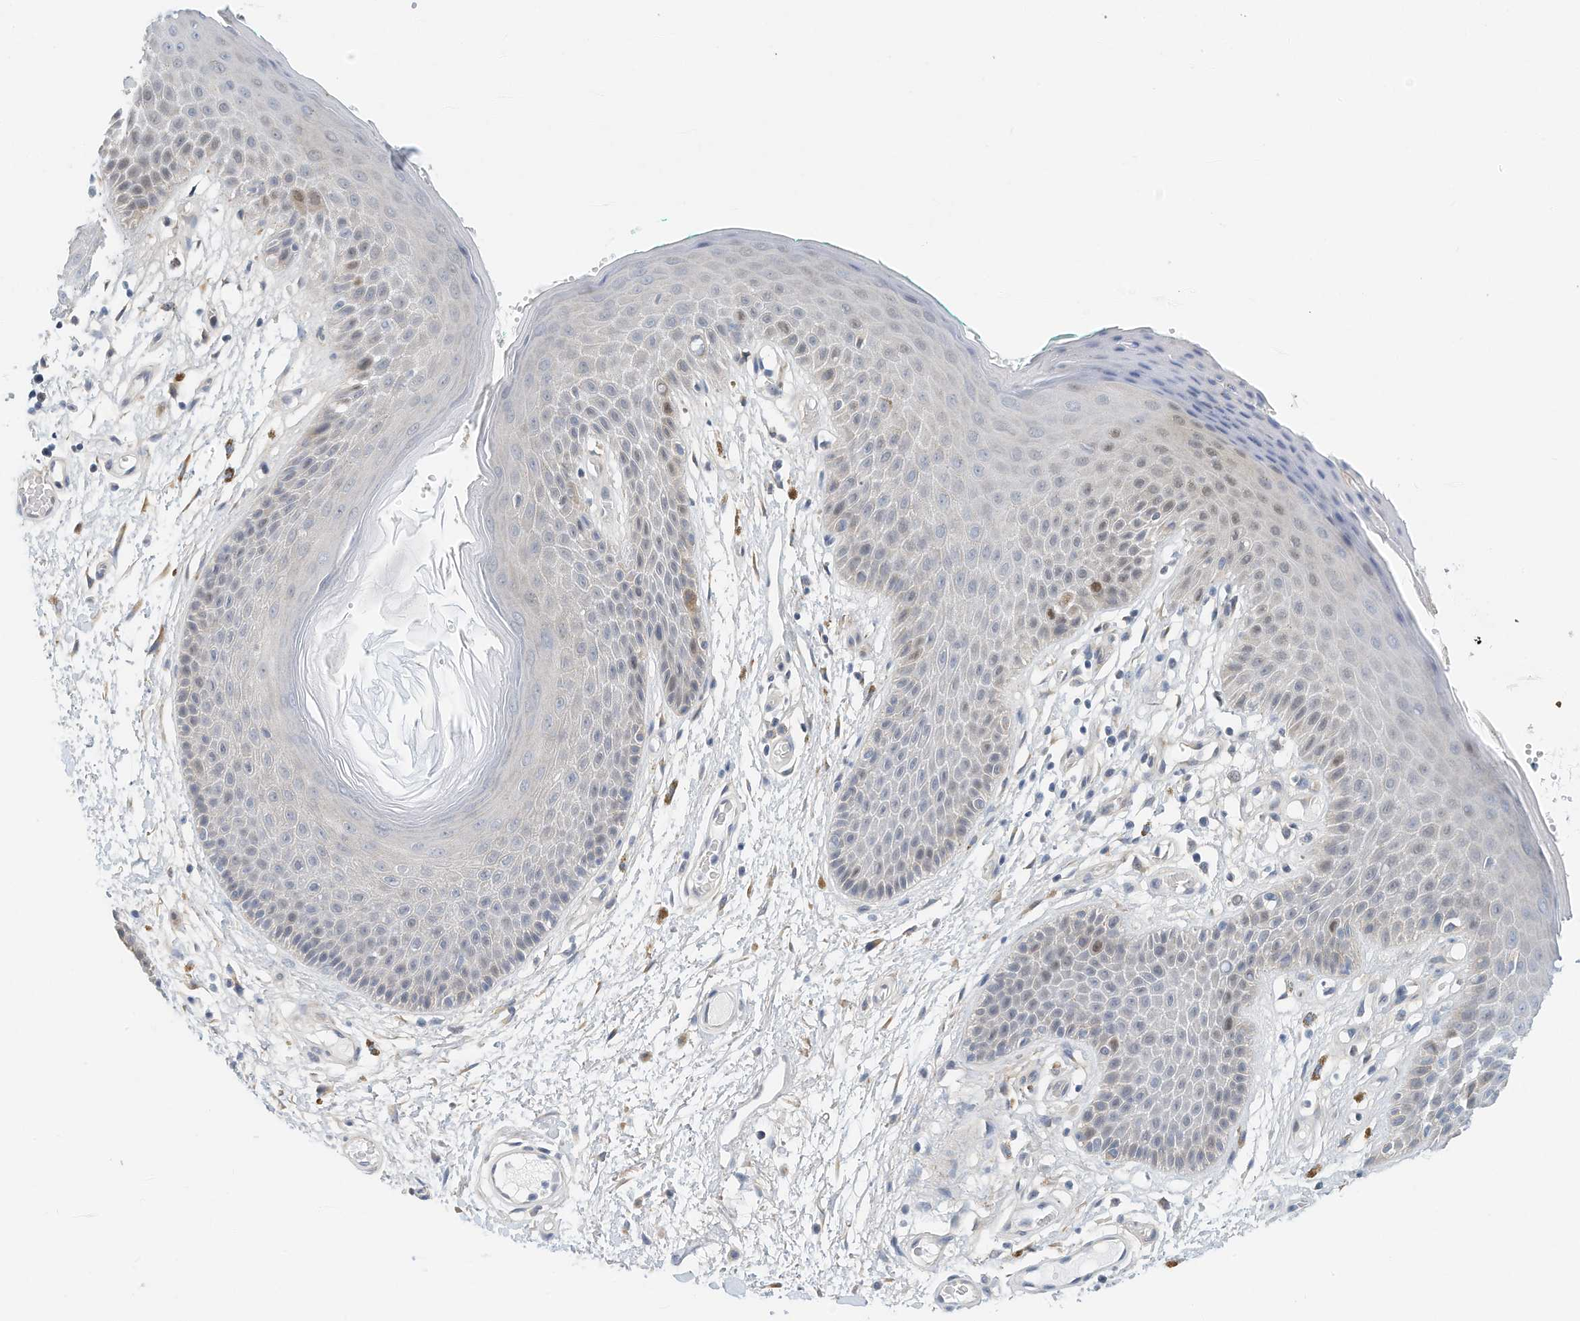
{"staining": {"intensity": "negative", "quantity": "none", "location": "none"}, "tissue": "skin", "cell_type": "Epidermal cells", "image_type": "normal", "snomed": [{"axis": "morphology", "description": "Normal tissue, NOS"}, {"axis": "topography", "description": "Anal"}], "caption": "The image reveals no staining of epidermal cells in normal skin.", "gene": "ARHGAP28", "patient": {"sex": "male", "age": 74}}